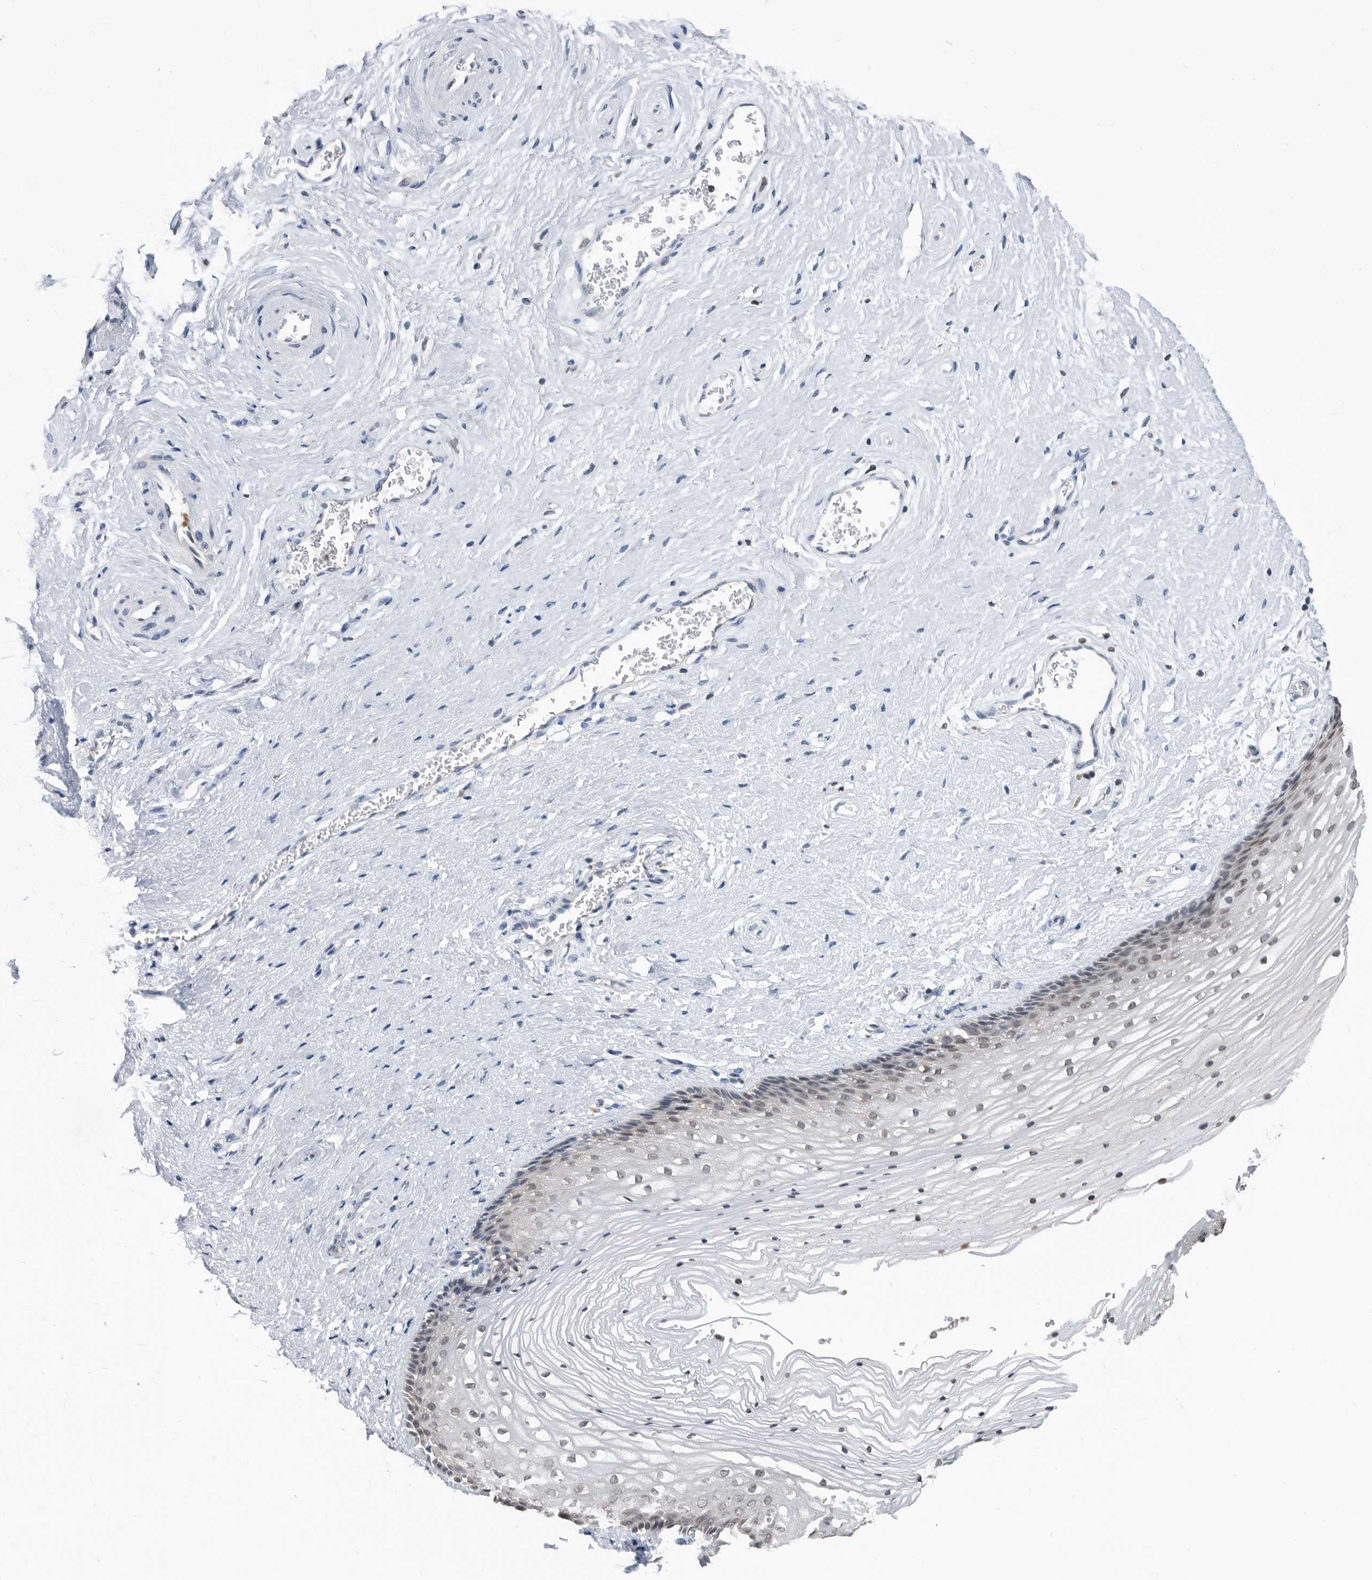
{"staining": {"intensity": "weak", "quantity": "25%-75%", "location": "nuclear"}, "tissue": "vagina", "cell_type": "Squamous epithelial cells", "image_type": "normal", "snomed": [{"axis": "morphology", "description": "Normal tissue, NOS"}, {"axis": "topography", "description": "Vagina"}], "caption": "This micrograph reveals immunohistochemistry (IHC) staining of unremarkable vagina, with low weak nuclear positivity in approximately 25%-75% of squamous epithelial cells.", "gene": "TSTD1", "patient": {"sex": "female", "age": 46}}